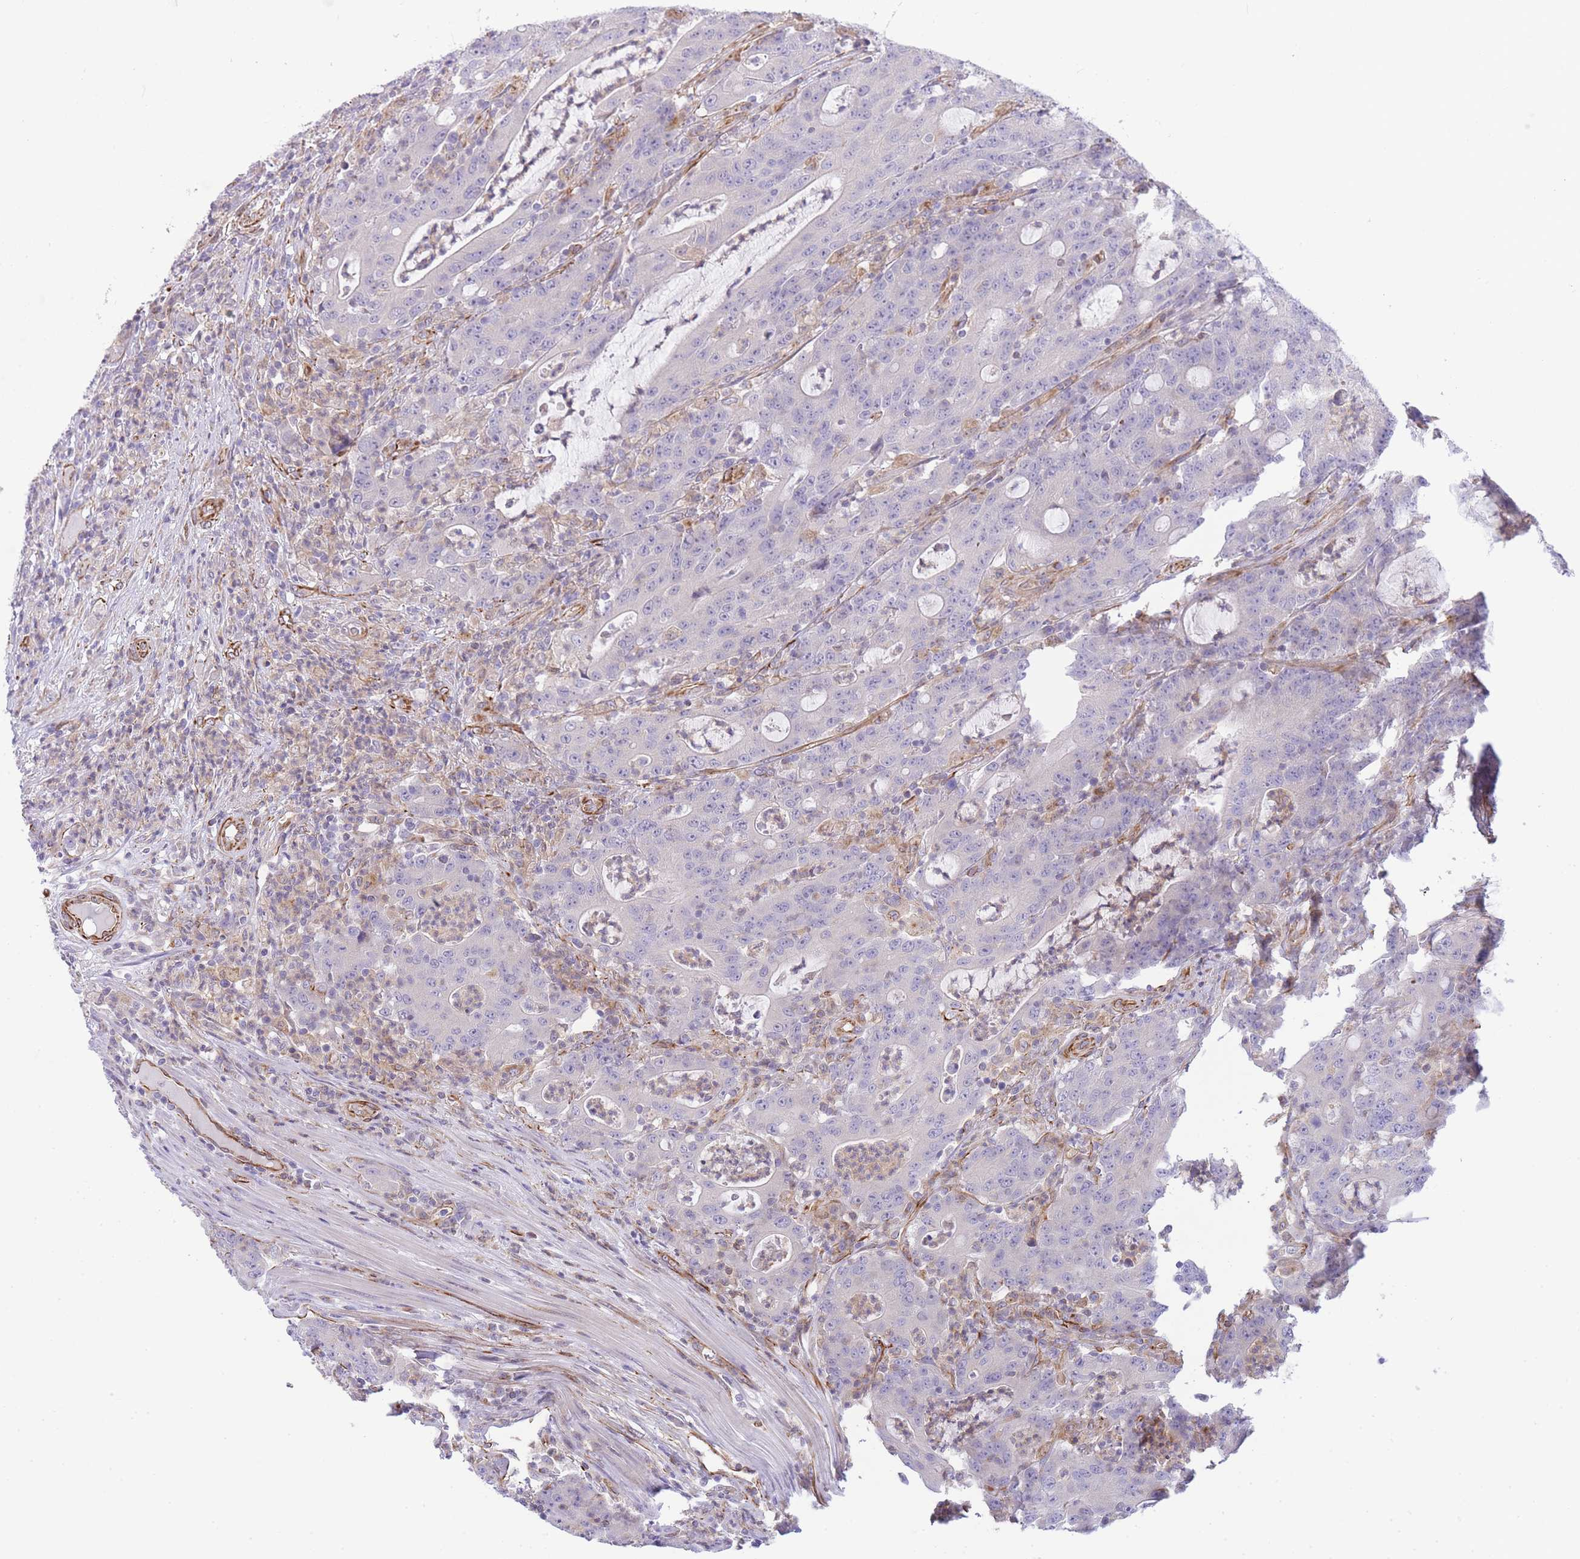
{"staining": {"intensity": "negative", "quantity": "none", "location": "none"}, "tissue": "colorectal cancer", "cell_type": "Tumor cells", "image_type": "cancer", "snomed": [{"axis": "morphology", "description": "Adenocarcinoma, NOS"}, {"axis": "topography", "description": "Colon"}], "caption": "IHC of human adenocarcinoma (colorectal) displays no staining in tumor cells. (DAB immunohistochemistry visualized using brightfield microscopy, high magnification).", "gene": "ECPAS", "patient": {"sex": "male", "age": 83}}